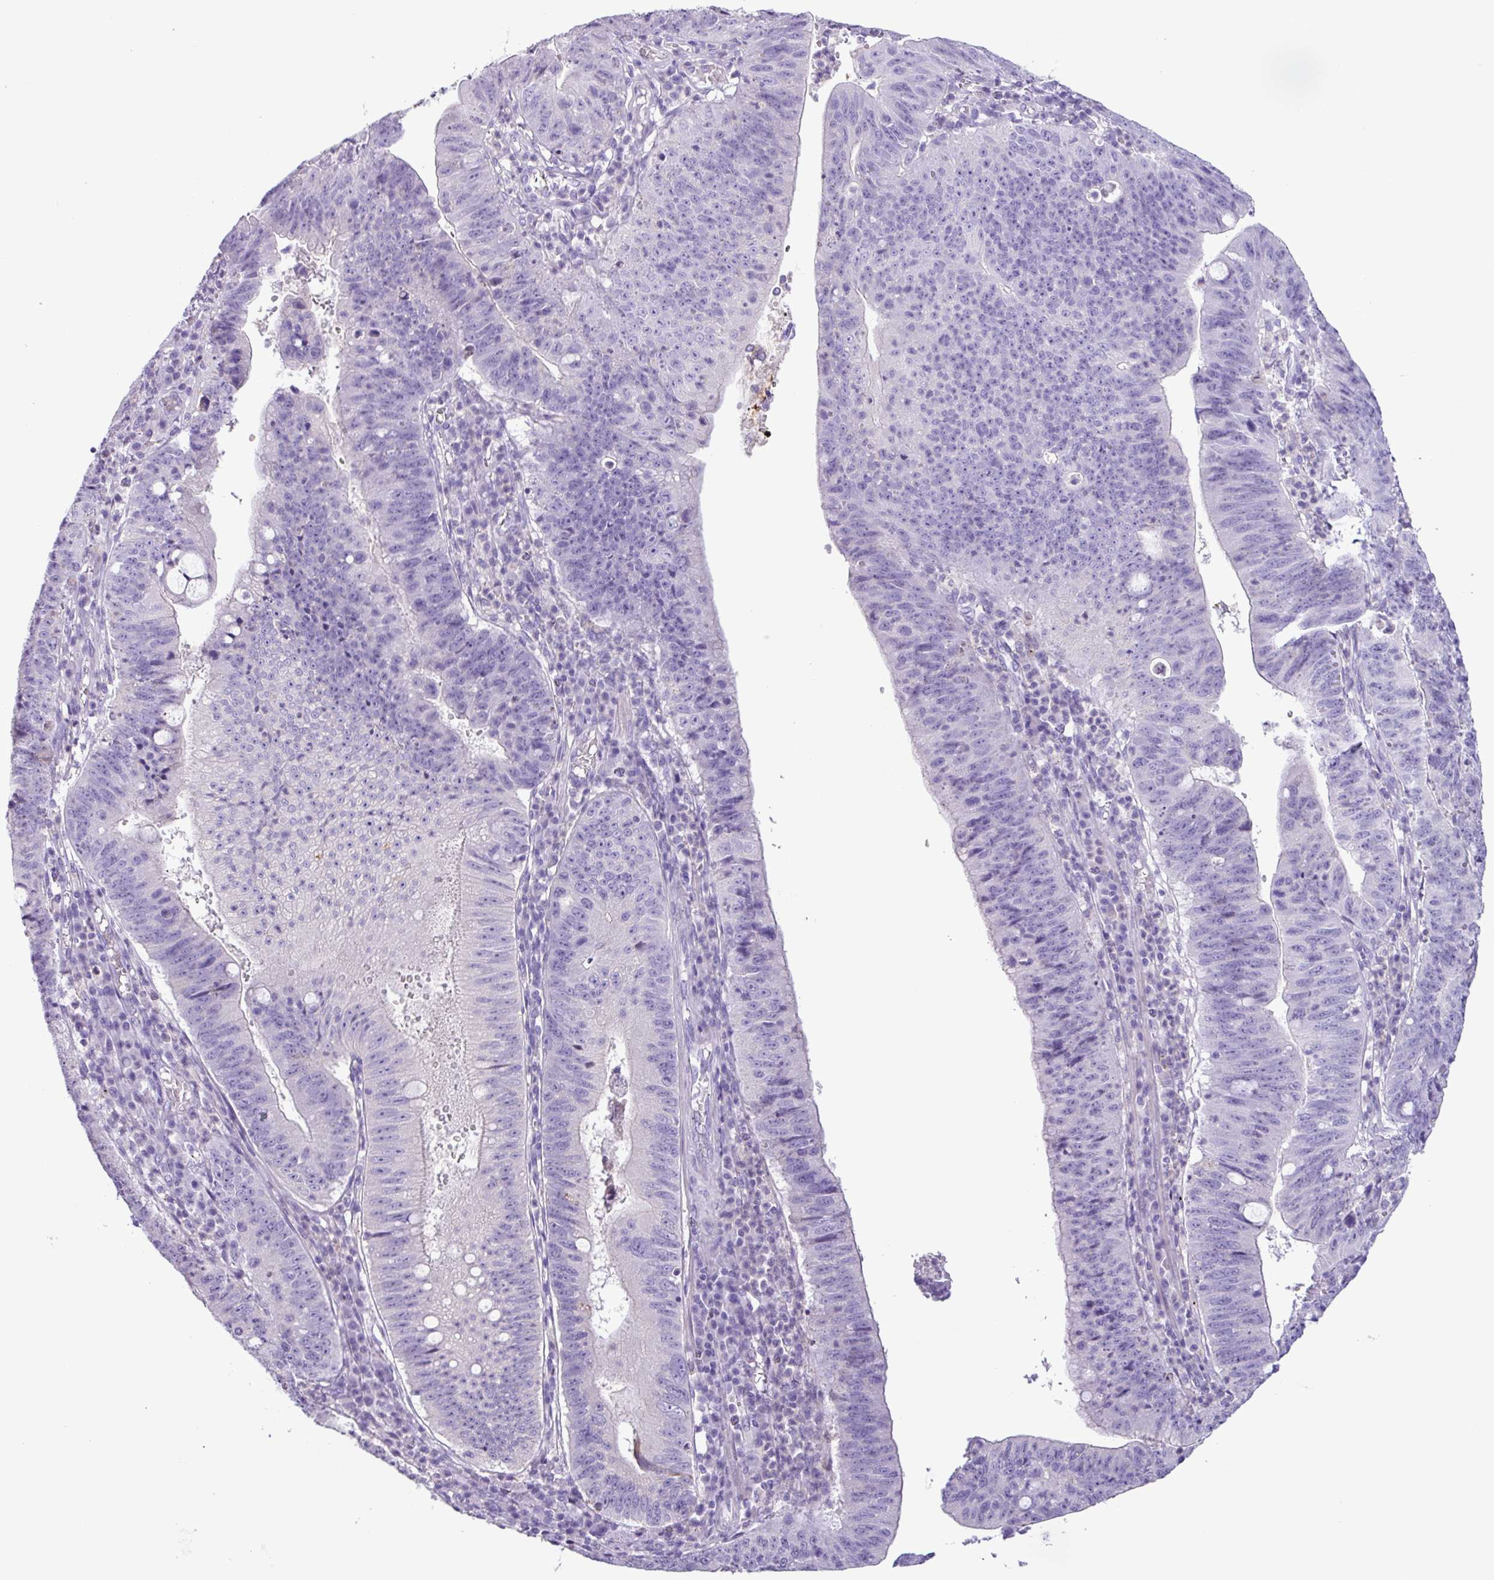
{"staining": {"intensity": "negative", "quantity": "none", "location": "none"}, "tissue": "stomach cancer", "cell_type": "Tumor cells", "image_type": "cancer", "snomed": [{"axis": "morphology", "description": "Adenocarcinoma, NOS"}, {"axis": "topography", "description": "Stomach"}], "caption": "High magnification brightfield microscopy of stomach adenocarcinoma stained with DAB (brown) and counterstained with hematoxylin (blue): tumor cells show no significant positivity.", "gene": "CYSTM1", "patient": {"sex": "male", "age": 59}}